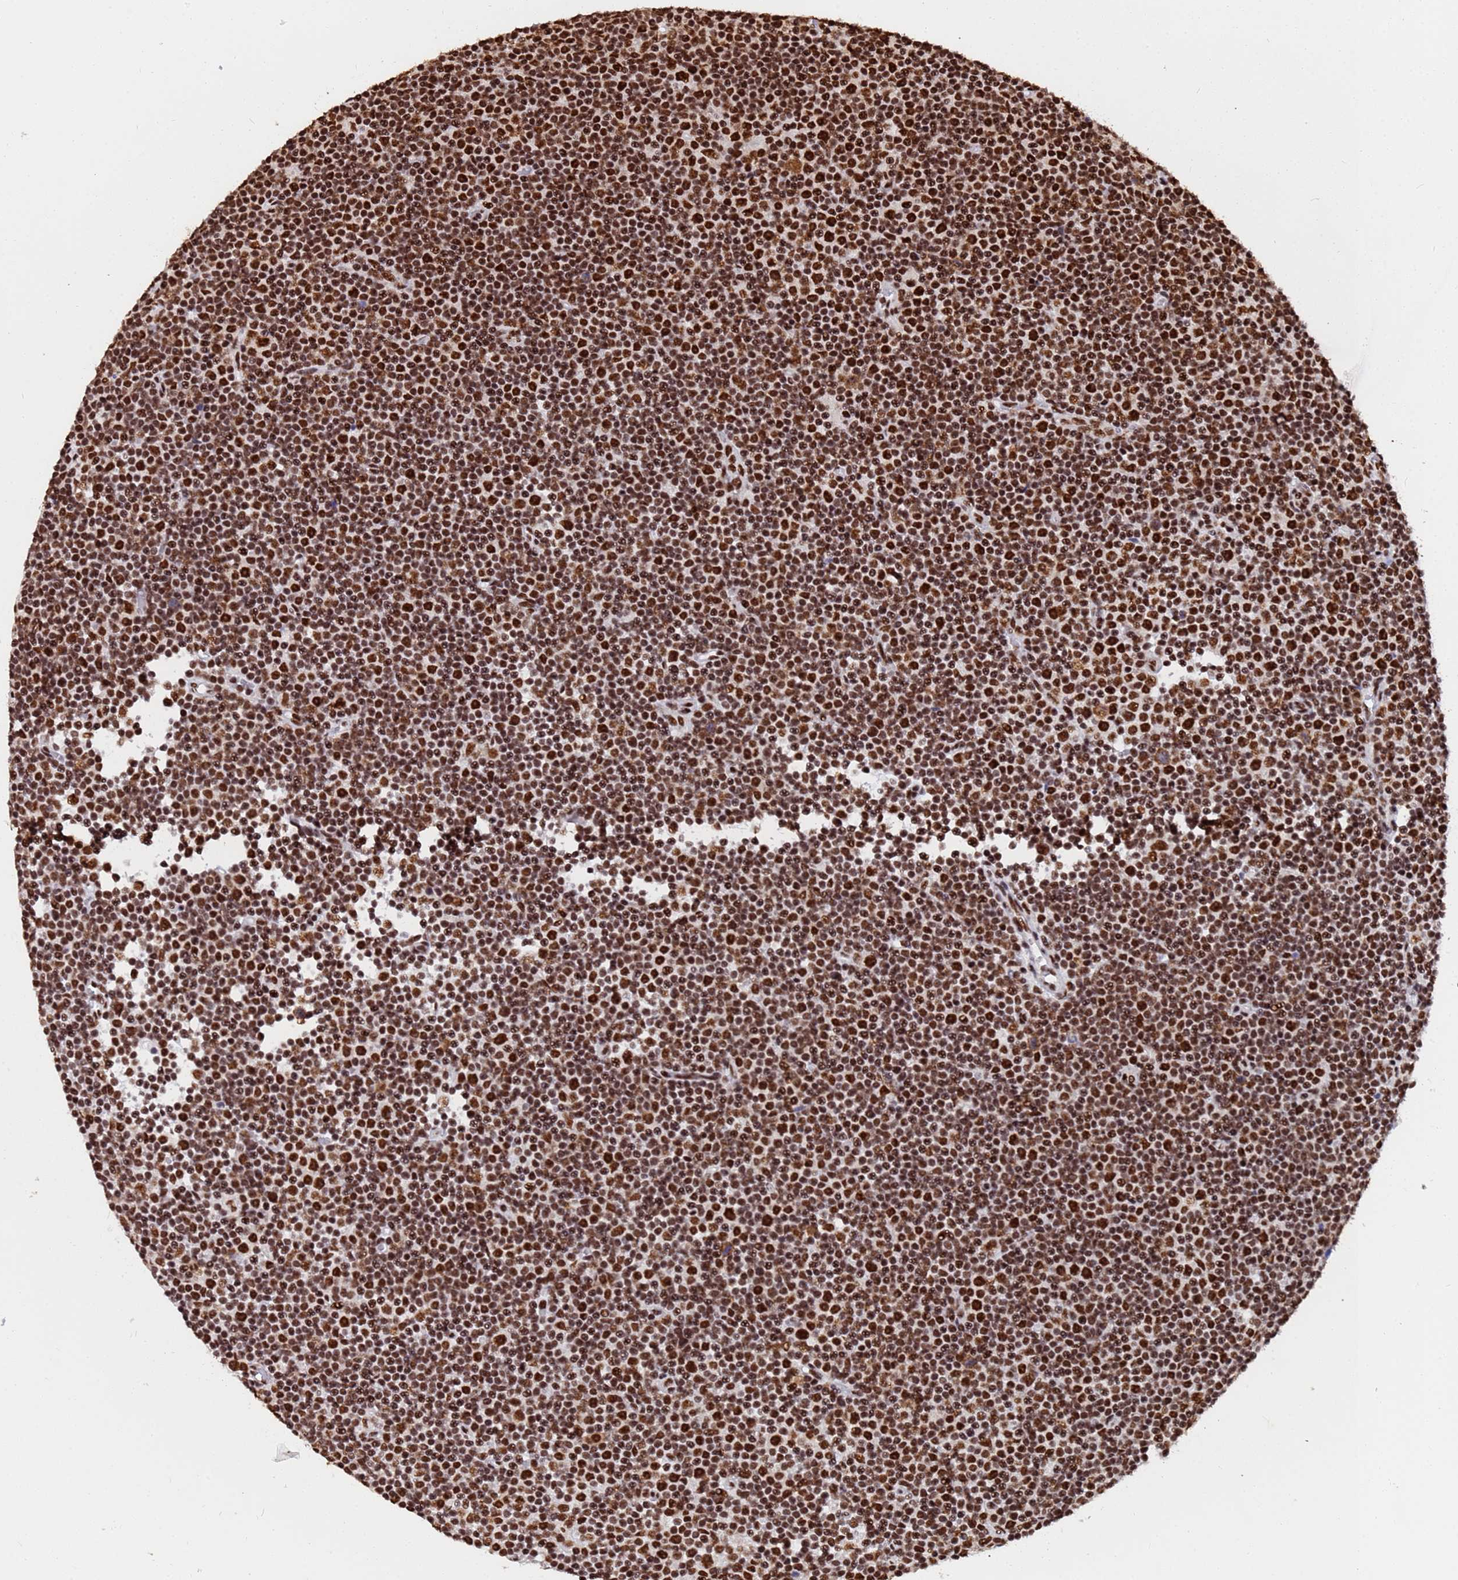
{"staining": {"intensity": "strong", "quantity": ">75%", "location": "nuclear"}, "tissue": "lymphoma", "cell_type": "Tumor cells", "image_type": "cancer", "snomed": [{"axis": "morphology", "description": "Malignant lymphoma, non-Hodgkin's type, Low grade"}, {"axis": "topography", "description": "Lymph node"}], "caption": "A photomicrograph of human malignant lymphoma, non-Hodgkin's type (low-grade) stained for a protein shows strong nuclear brown staining in tumor cells.", "gene": "SF3B2", "patient": {"sex": "female", "age": 67}}